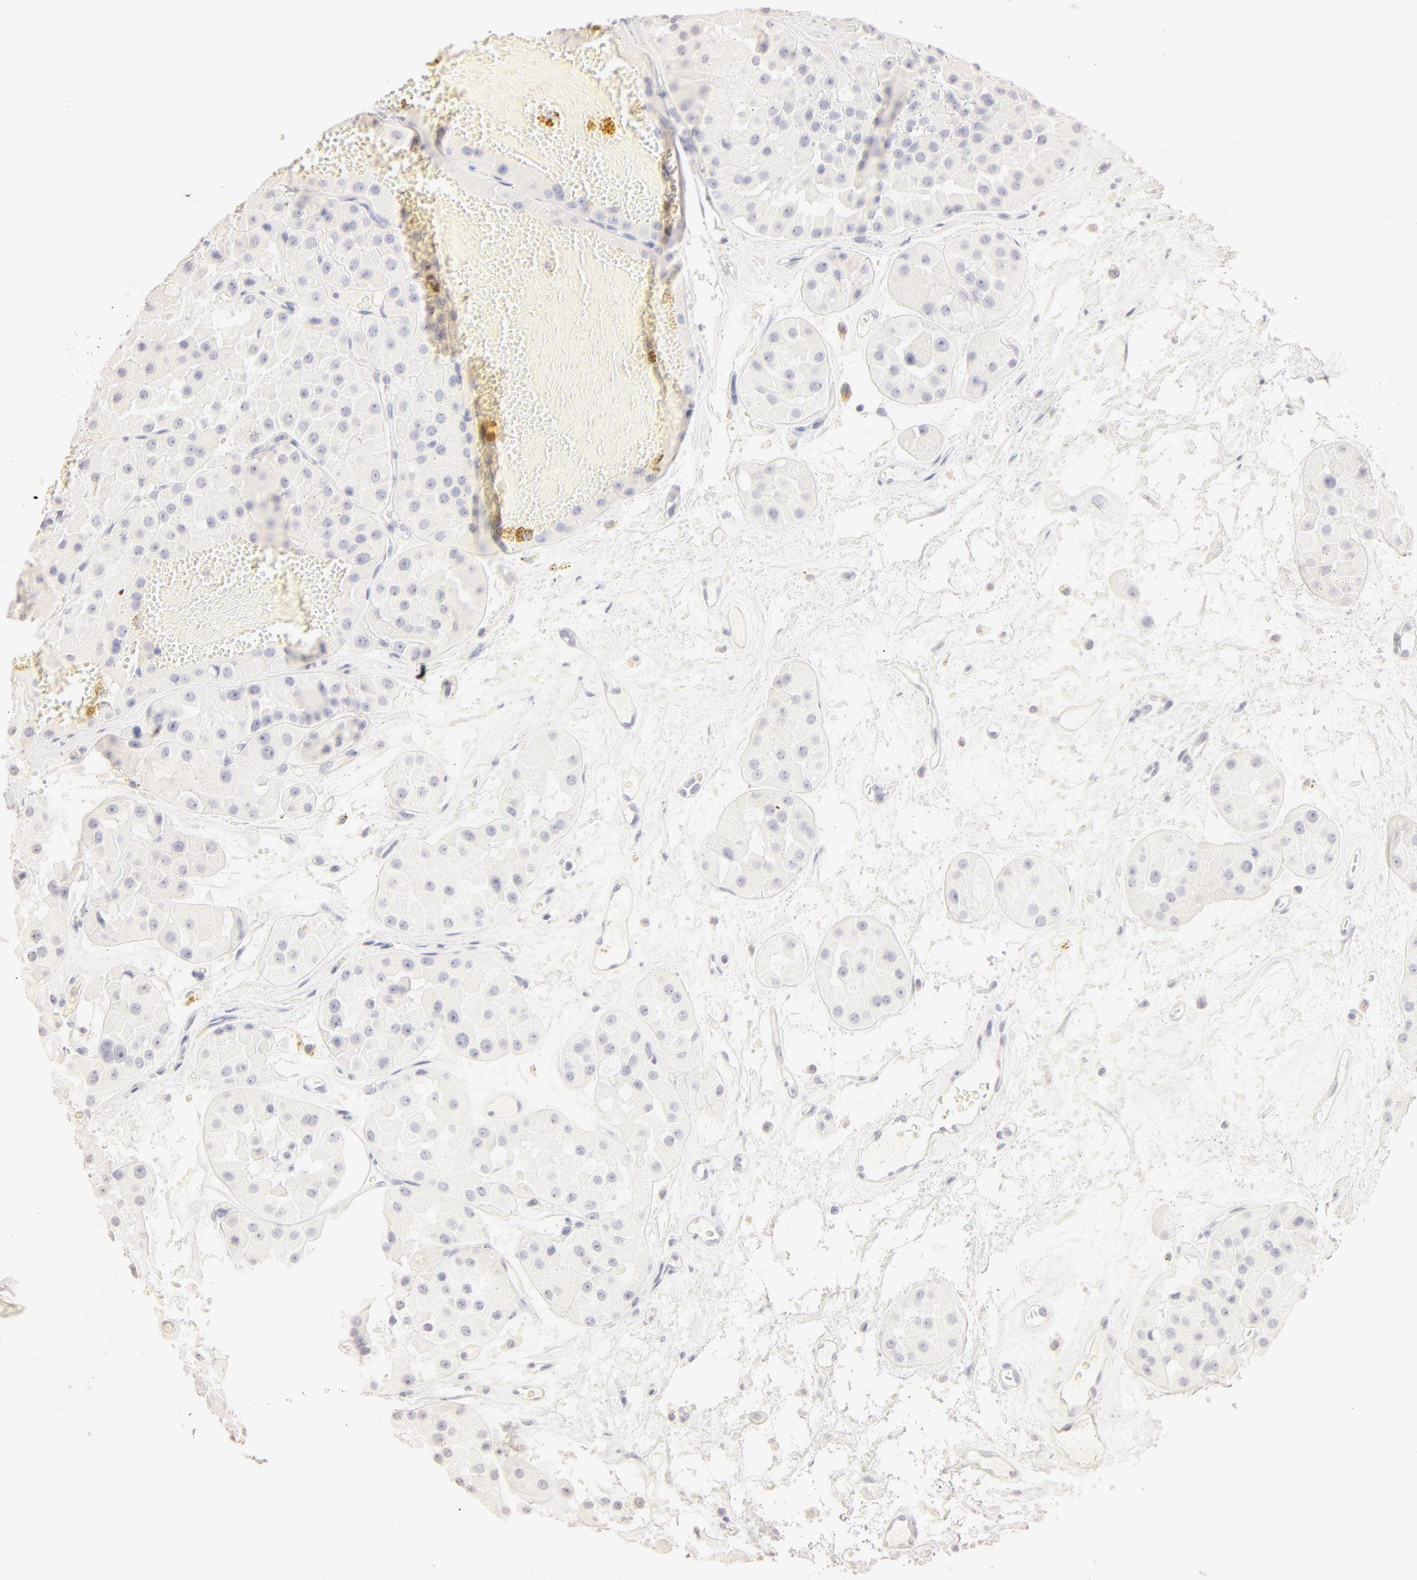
{"staining": {"intensity": "negative", "quantity": "none", "location": "none"}, "tissue": "renal cancer", "cell_type": "Tumor cells", "image_type": "cancer", "snomed": [{"axis": "morphology", "description": "Adenocarcinoma, uncertain malignant potential"}, {"axis": "topography", "description": "Kidney"}], "caption": "An immunohistochemistry photomicrograph of renal cancer is shown. There is no staining in tumor cells of renal cancer.", "gene": "LGALS7B", "patient": {"sex": "male", "age": 63}}